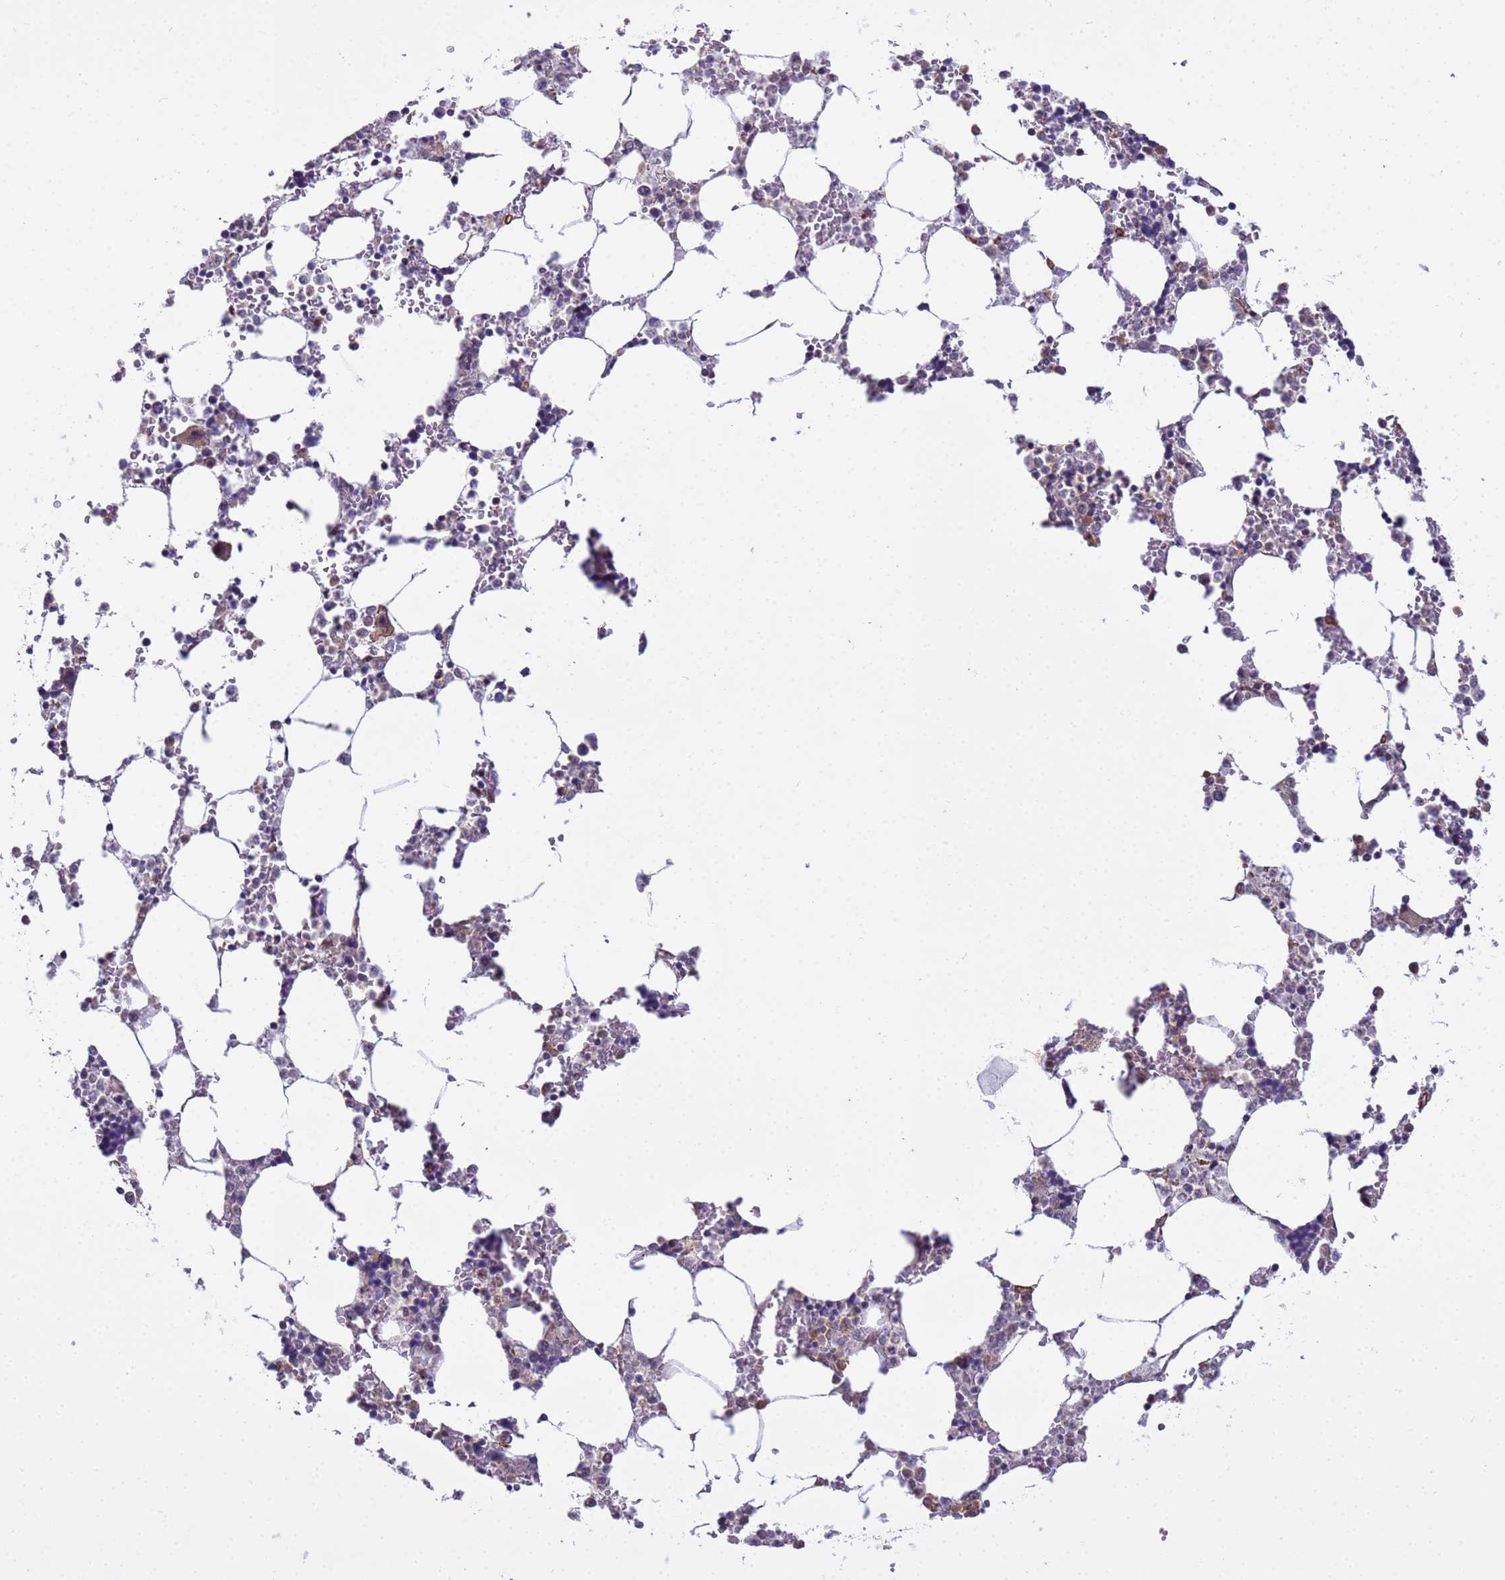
{"staining": {"intensity": "moderate", "quantity": "<25%", "location": "cytoplasmic/membranous"}, "tissue": "bone marrow", "cell_type": "Hematopoietic cells", "image_type": "normal", "snomed": [{"axis": "morphology", "description": "Normal tissue, NOS"}, {"axis": "topography", "description": "Bone marrow"}], "caption": "Immunohistochemical staining of normal human bone marrow shows <25% levels of moderate cytoplasmic/membranous protein staining in approximately <25% of hematopoietic cells. The staining was performed using DAB (3,3'-diaminobenzidine), with brown indicating positive protein expression. Nuclei are stained blue with hematoxylin.", "gene": "ITGB4", "patient": {"sex": "male", "age": 64}}